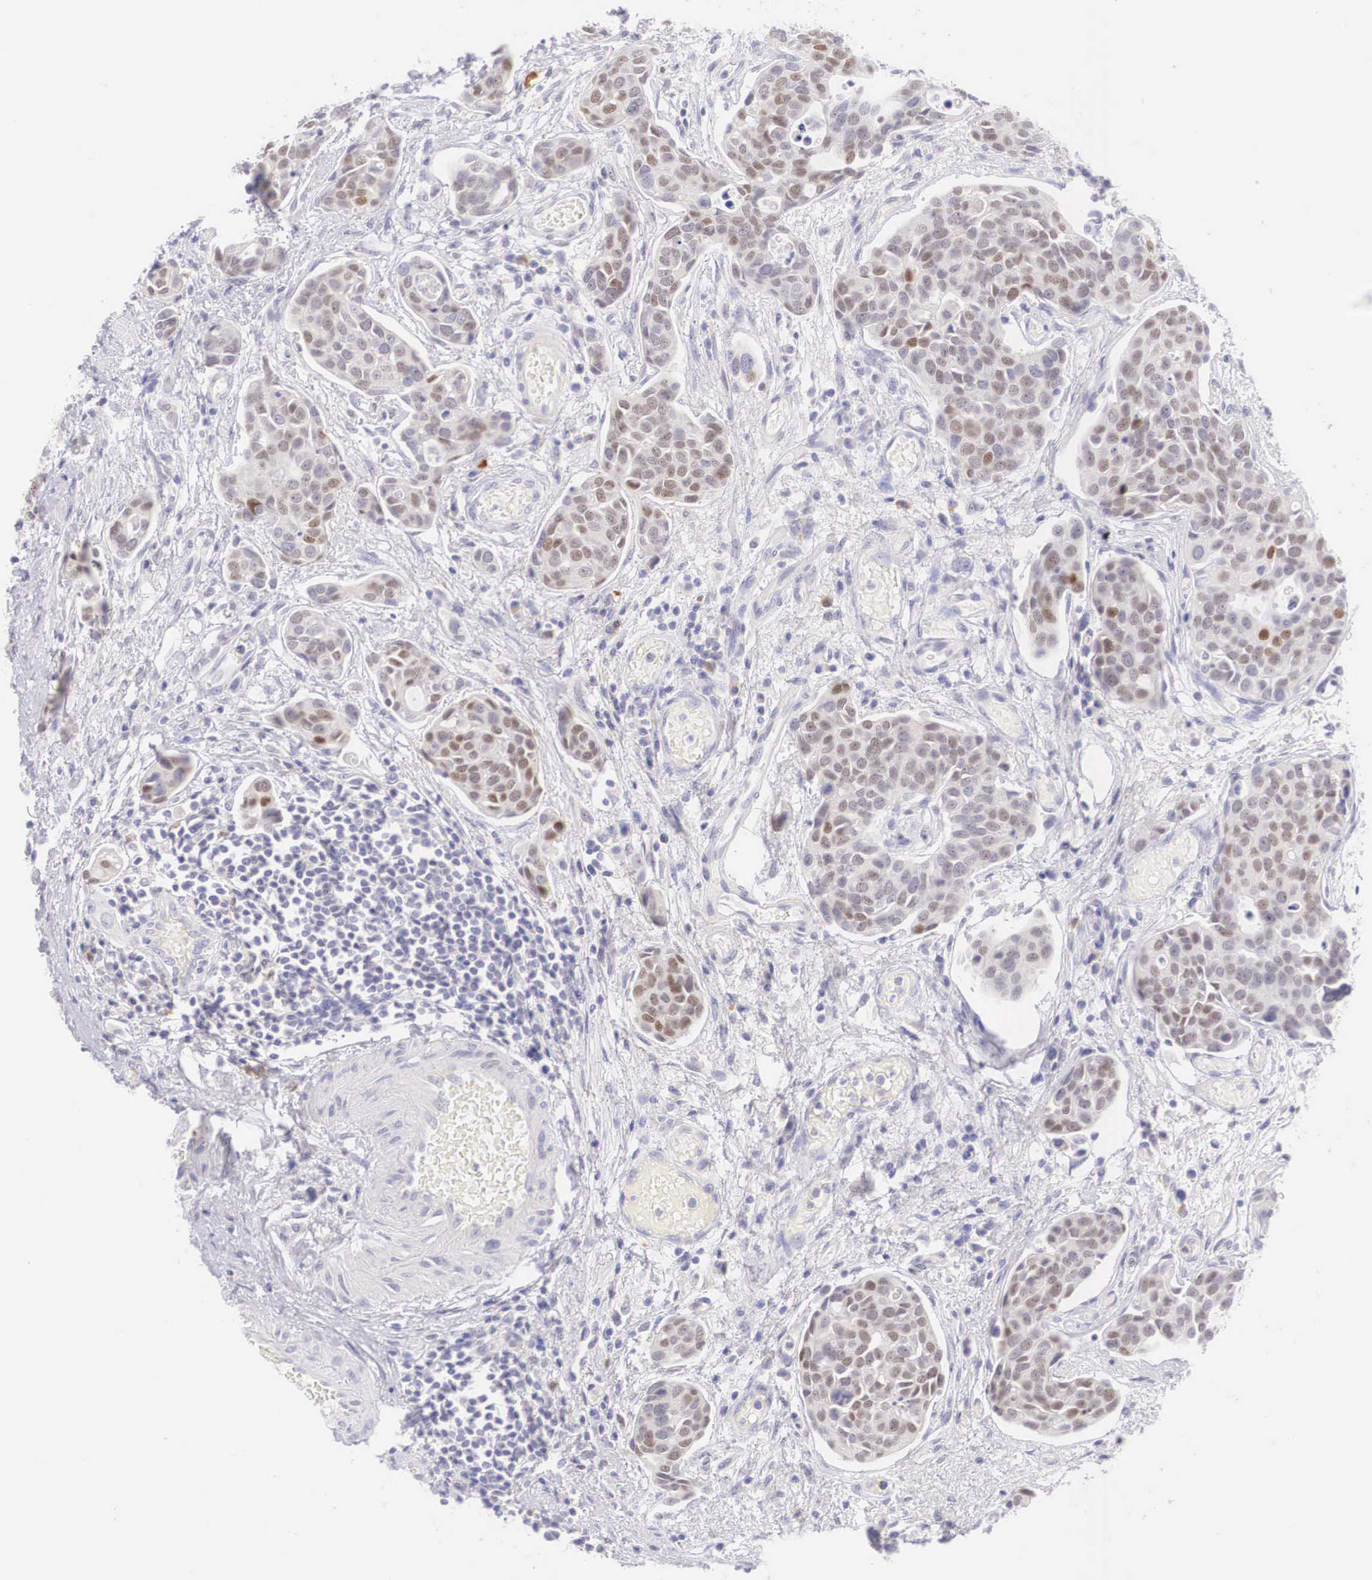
{"staining": {"intensity": "weak", "quantity": "25%-75%", "location": "nuclear"}, "tissue": "urothelial cancer", "cell_type": "Tumor cells", "image_type": "cancer", "snomed": [{"axis": "morphology", "description": "Urothelial carcinoma, High grade"}, {"axis": "topography", "description": "Urinary bladder"}], "caption": "A brown stain labels weak nuclear positivity of a protein in human high-grade urothelial carcinoma tumor cells.", "gene": "BCL6", "patient": {"sex": "male", "age": 78}}